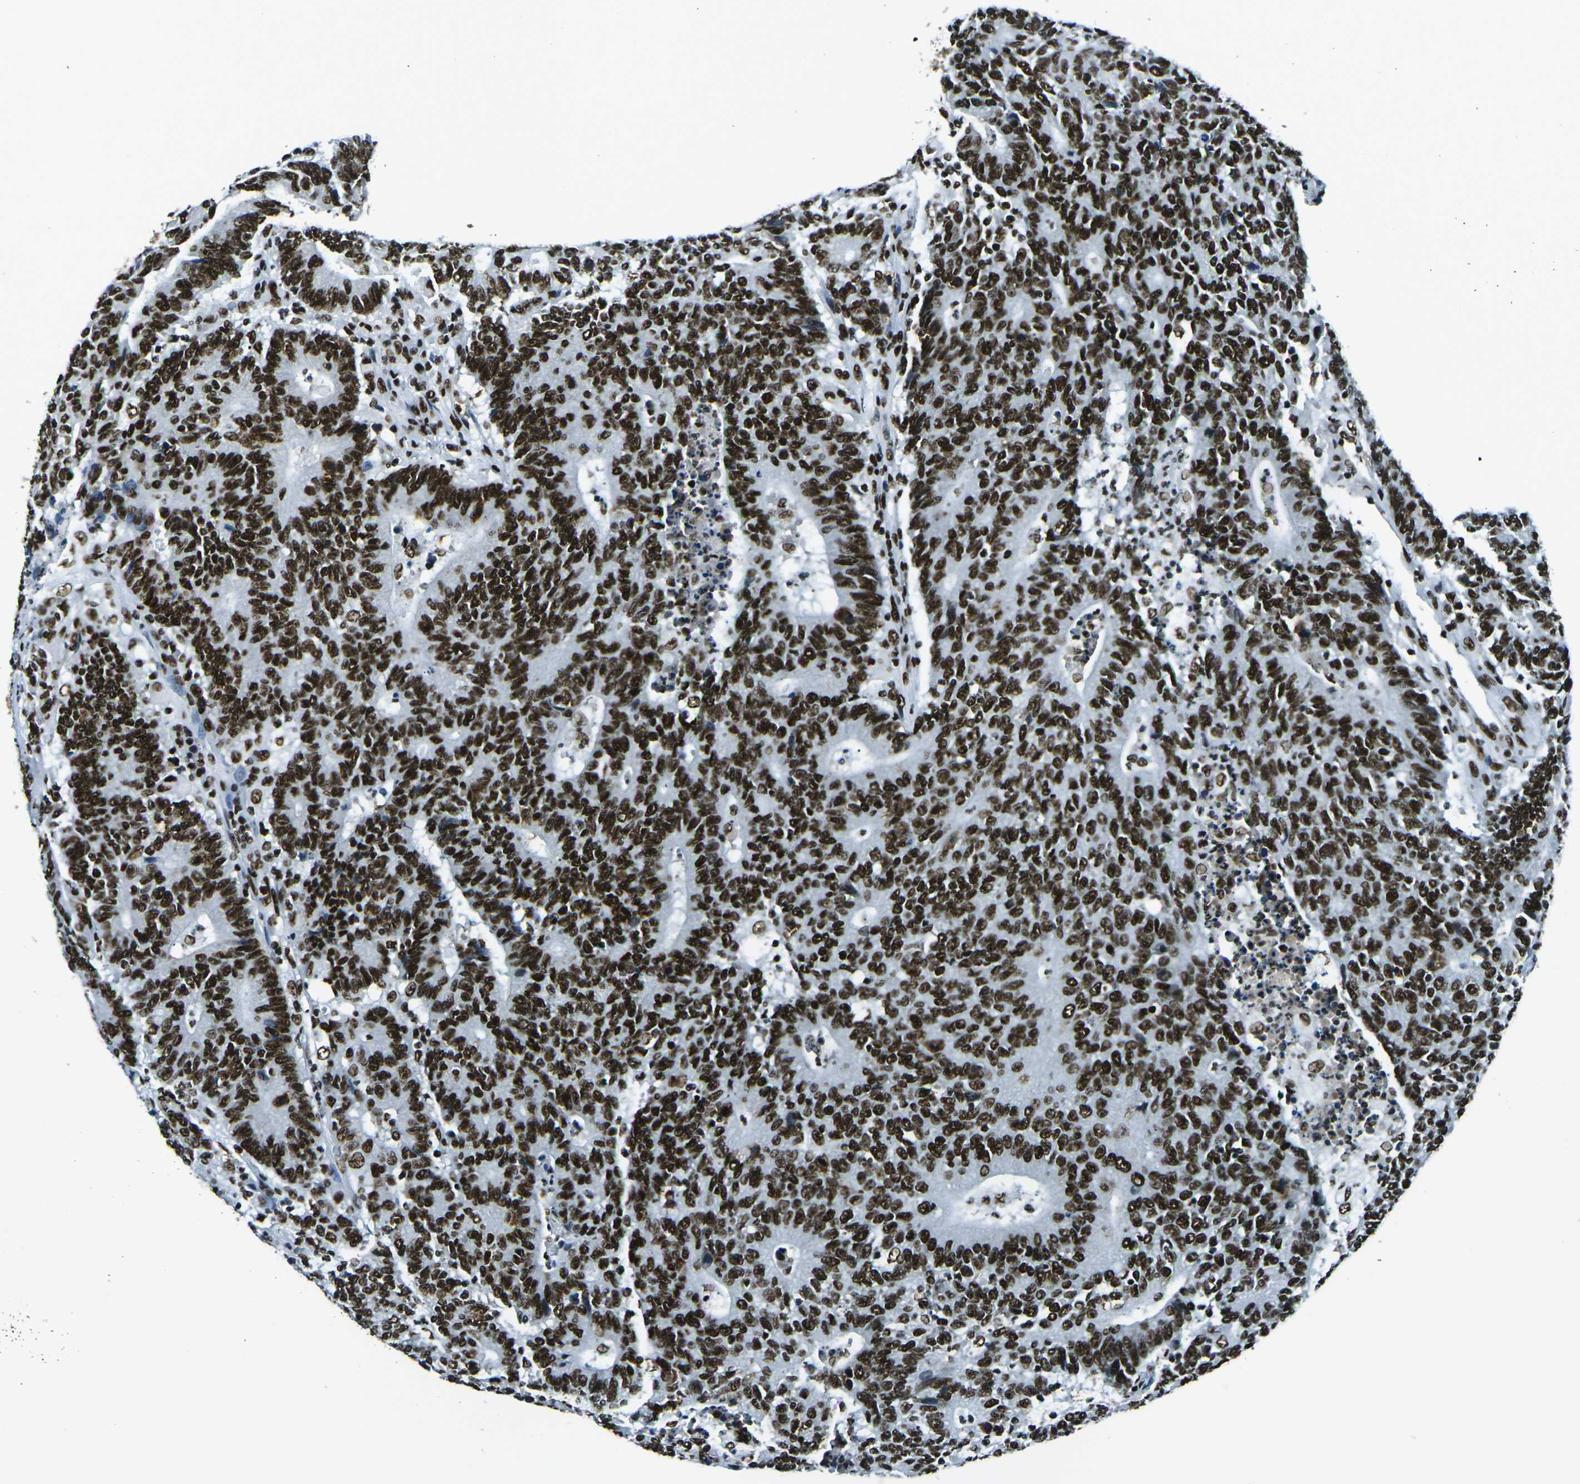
{"staining": {"intensity": "strong", "quantity": ">75%", "location": "nuclear"}, "tissue": "colorectal cancer", "cell_type": "Tumor cells", "image_type": "cancer", "snomed": [{"axis": "morphology", "description": "Normal tissue, NOS"}, {"axis": "morphology", "description": "Adenocarcinoma, NOS"}, {"axis": "topography", "description": "Colon"}], "caption": "Human adenocarcinoma (colorectal) stained with a brown dye reveals strong nuclear positive staining in approximately >75% of tumor cells.", "gene": "HNRNPL", "patient": {"sex": "female", "age": 75}}